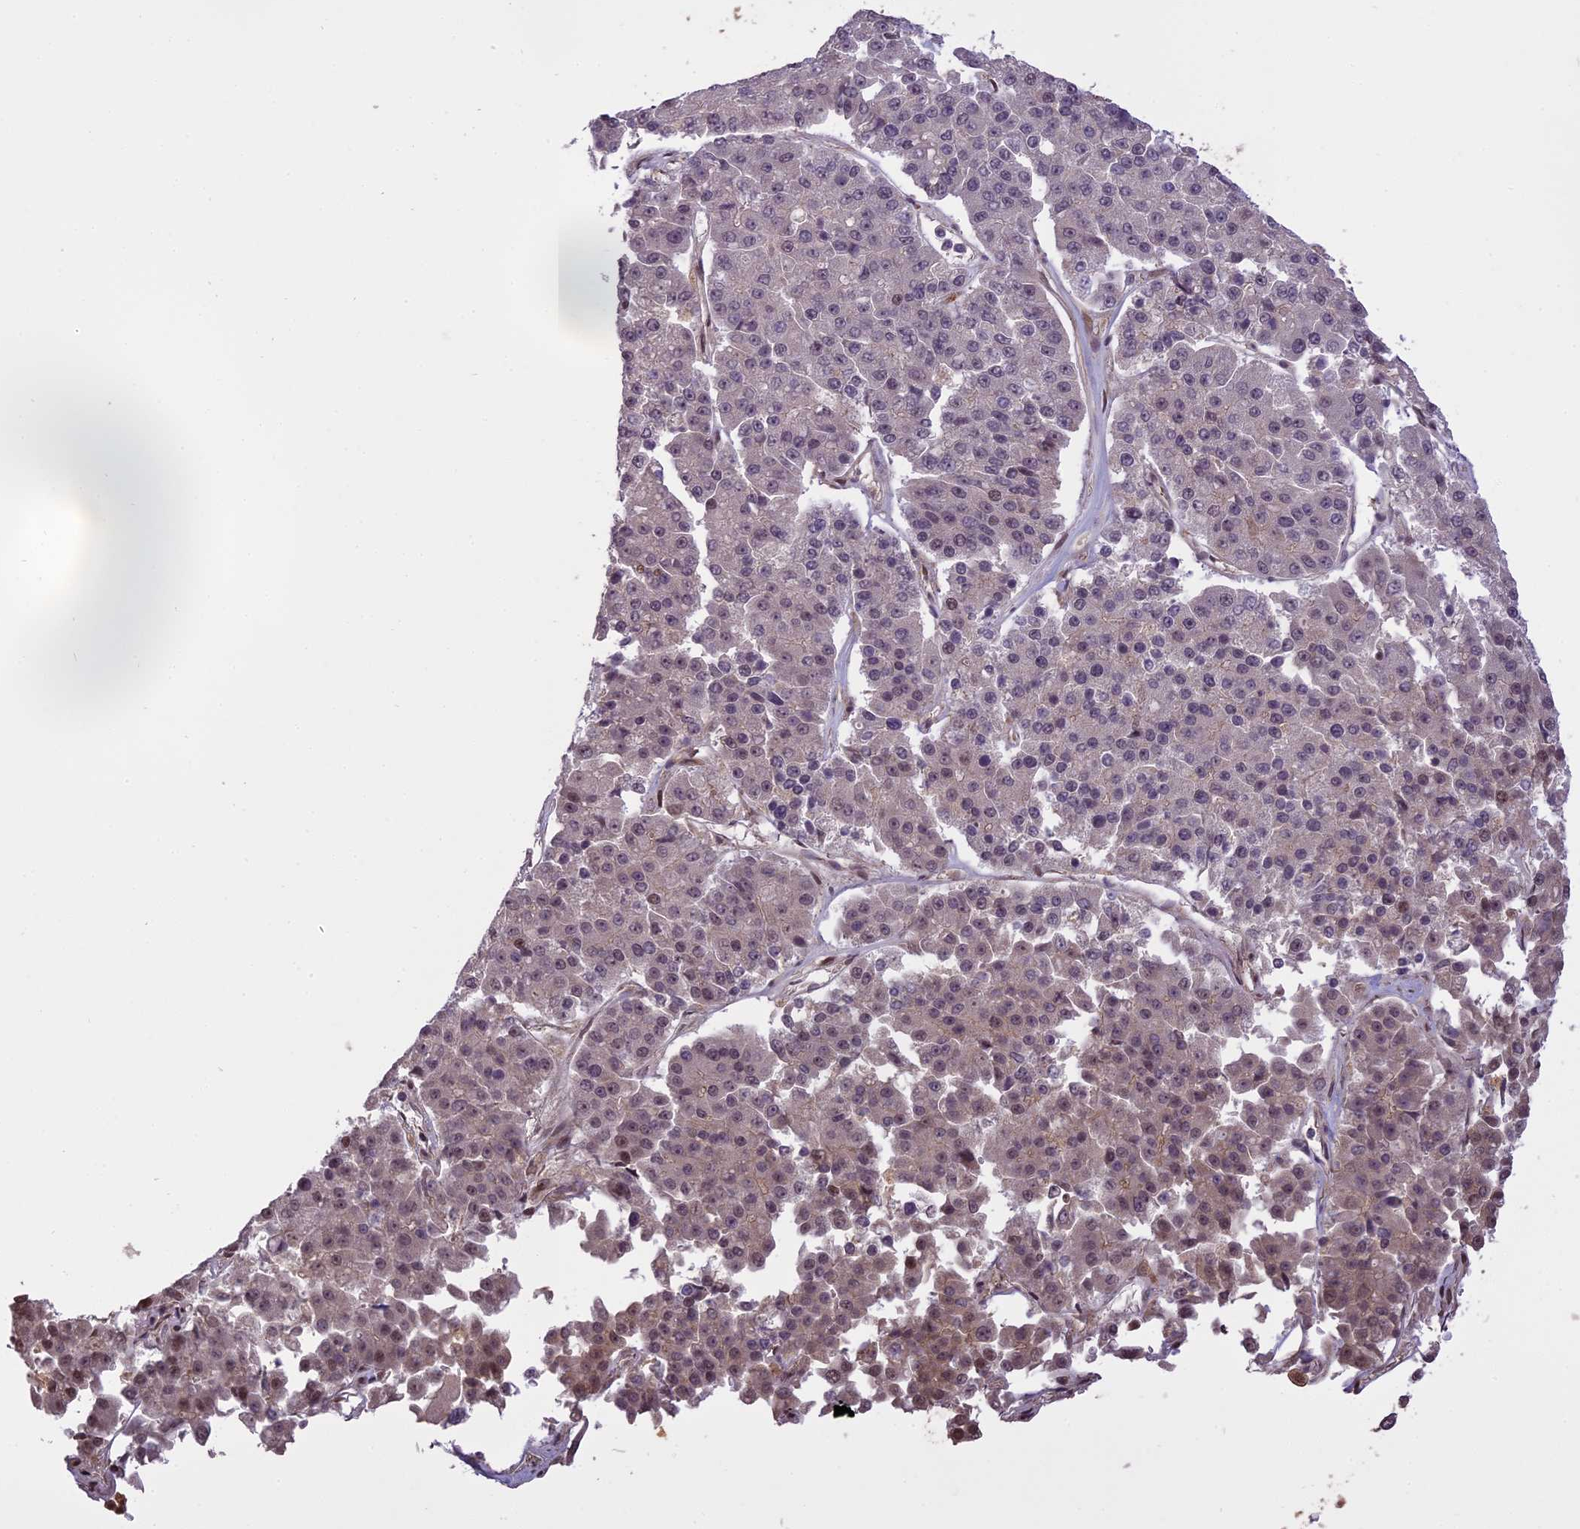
{"staining": {"intensity": "weak", "quantity": "<25%", "location": "nuclear"}, "tissue": "pancreatic cancer", "cell_type": "Tumor cells", "image_type": "cancer", "snomed": [{"axis": "morphology", "description": "Adenocarcinoma, NOS"}, {"axis": "topography", "description": "Pancreas"}], "caption": "The image displays no significant staining in tumor cells of pancreatic adenocarcinoma.", "gene": "PRELID2", "patient": {"sex": "male", "age": 50}}